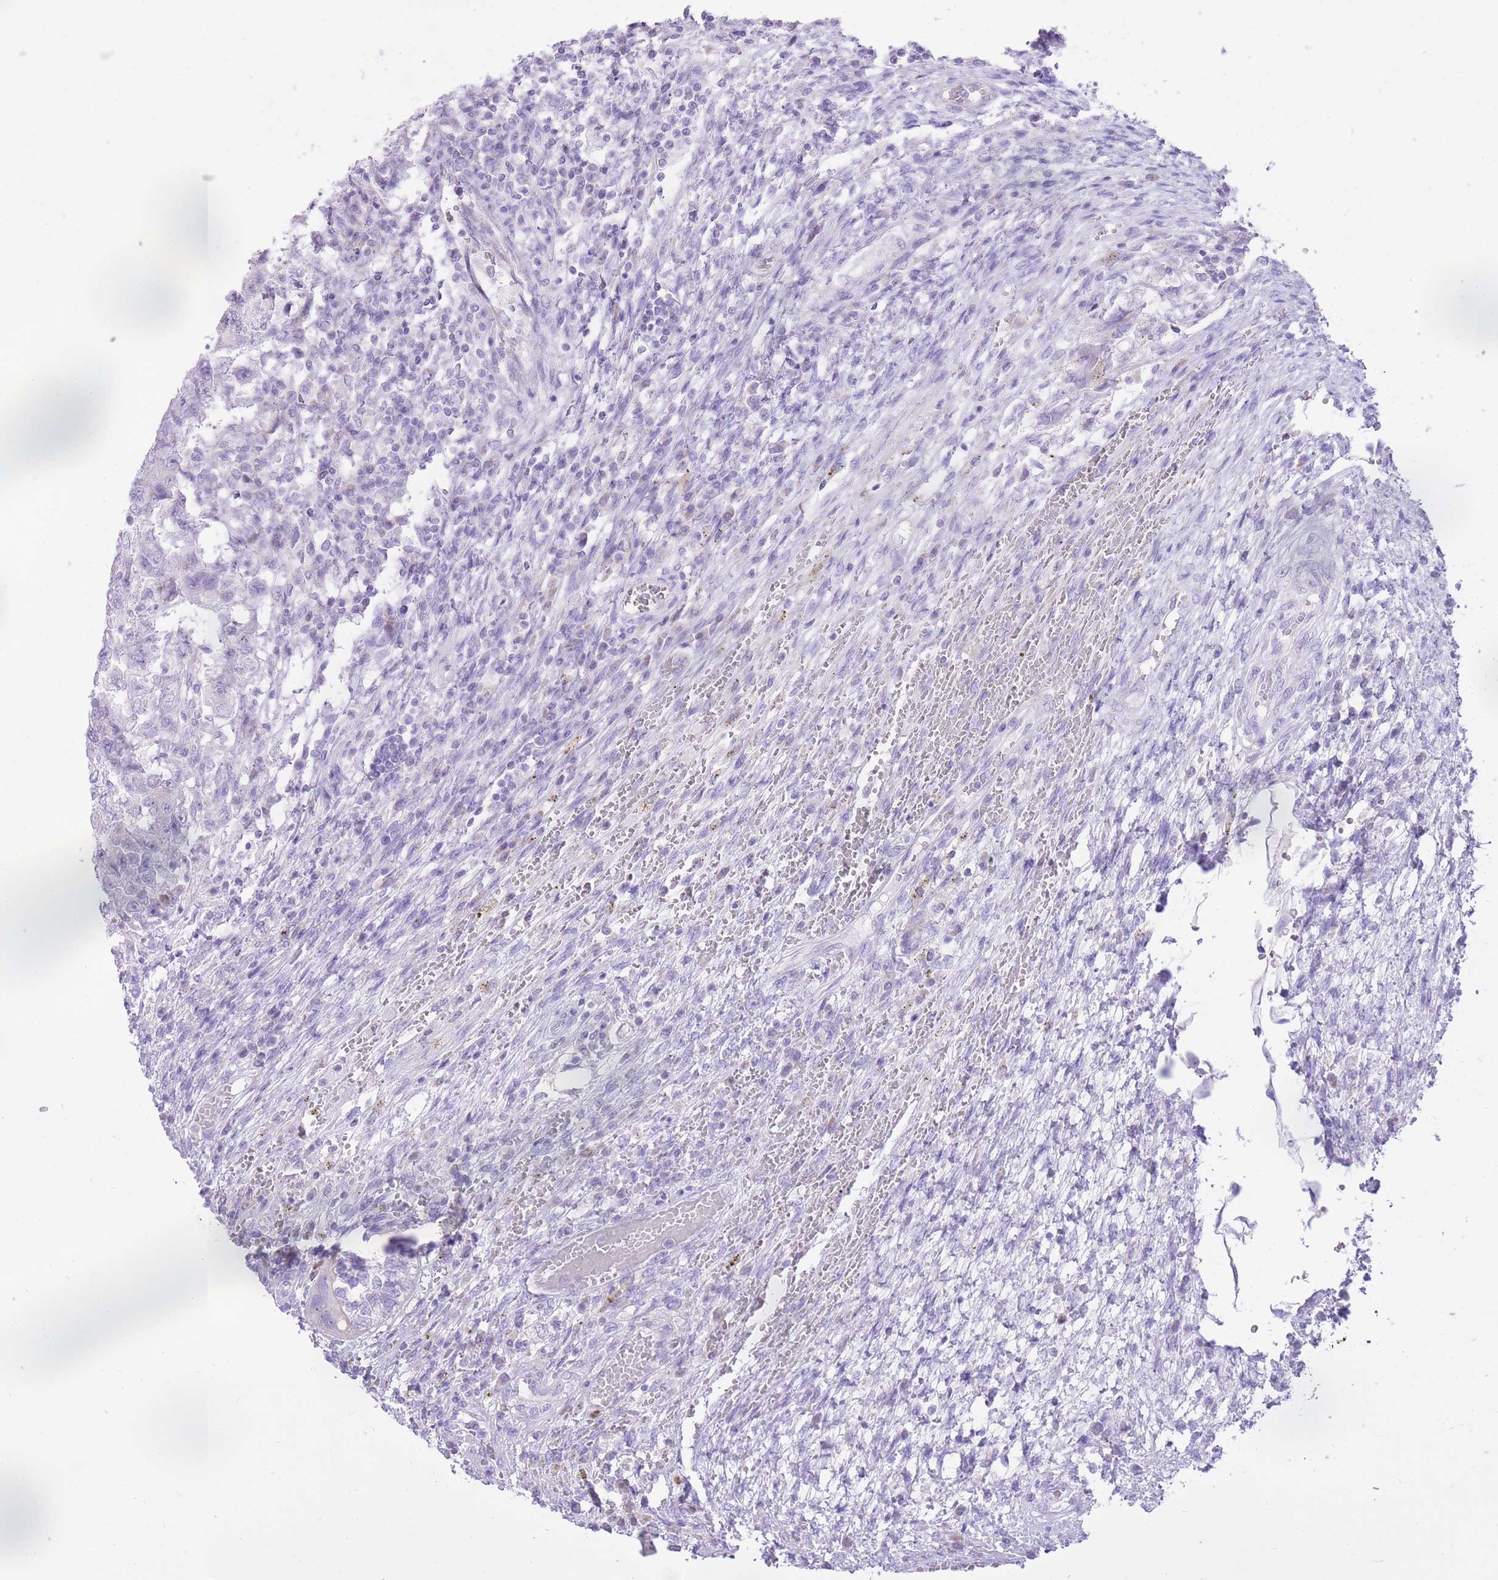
{"staining": {"intensity": "negative", "quantity": "none", "location": "none"}, "tissue": "testis cancer", "cell_type": "Tumor cells", "image_type": "cancer", "snomed": [{"axis": "morphology", "description": "Carcinoma, Embryonal, NOS"}, {"axis": "topography", "description": "Testis"}], "caption": "High power microscopy photomicrograph of an IHC histopathology image of testis embryonal carcinoma, revealing no significant expression in tumor cells. (Immunohistochemistry (ihc), brightfield microscopy, high magnification).", "gene": "SLC4A4", "patient": {"sex": "male", "age": 26}}